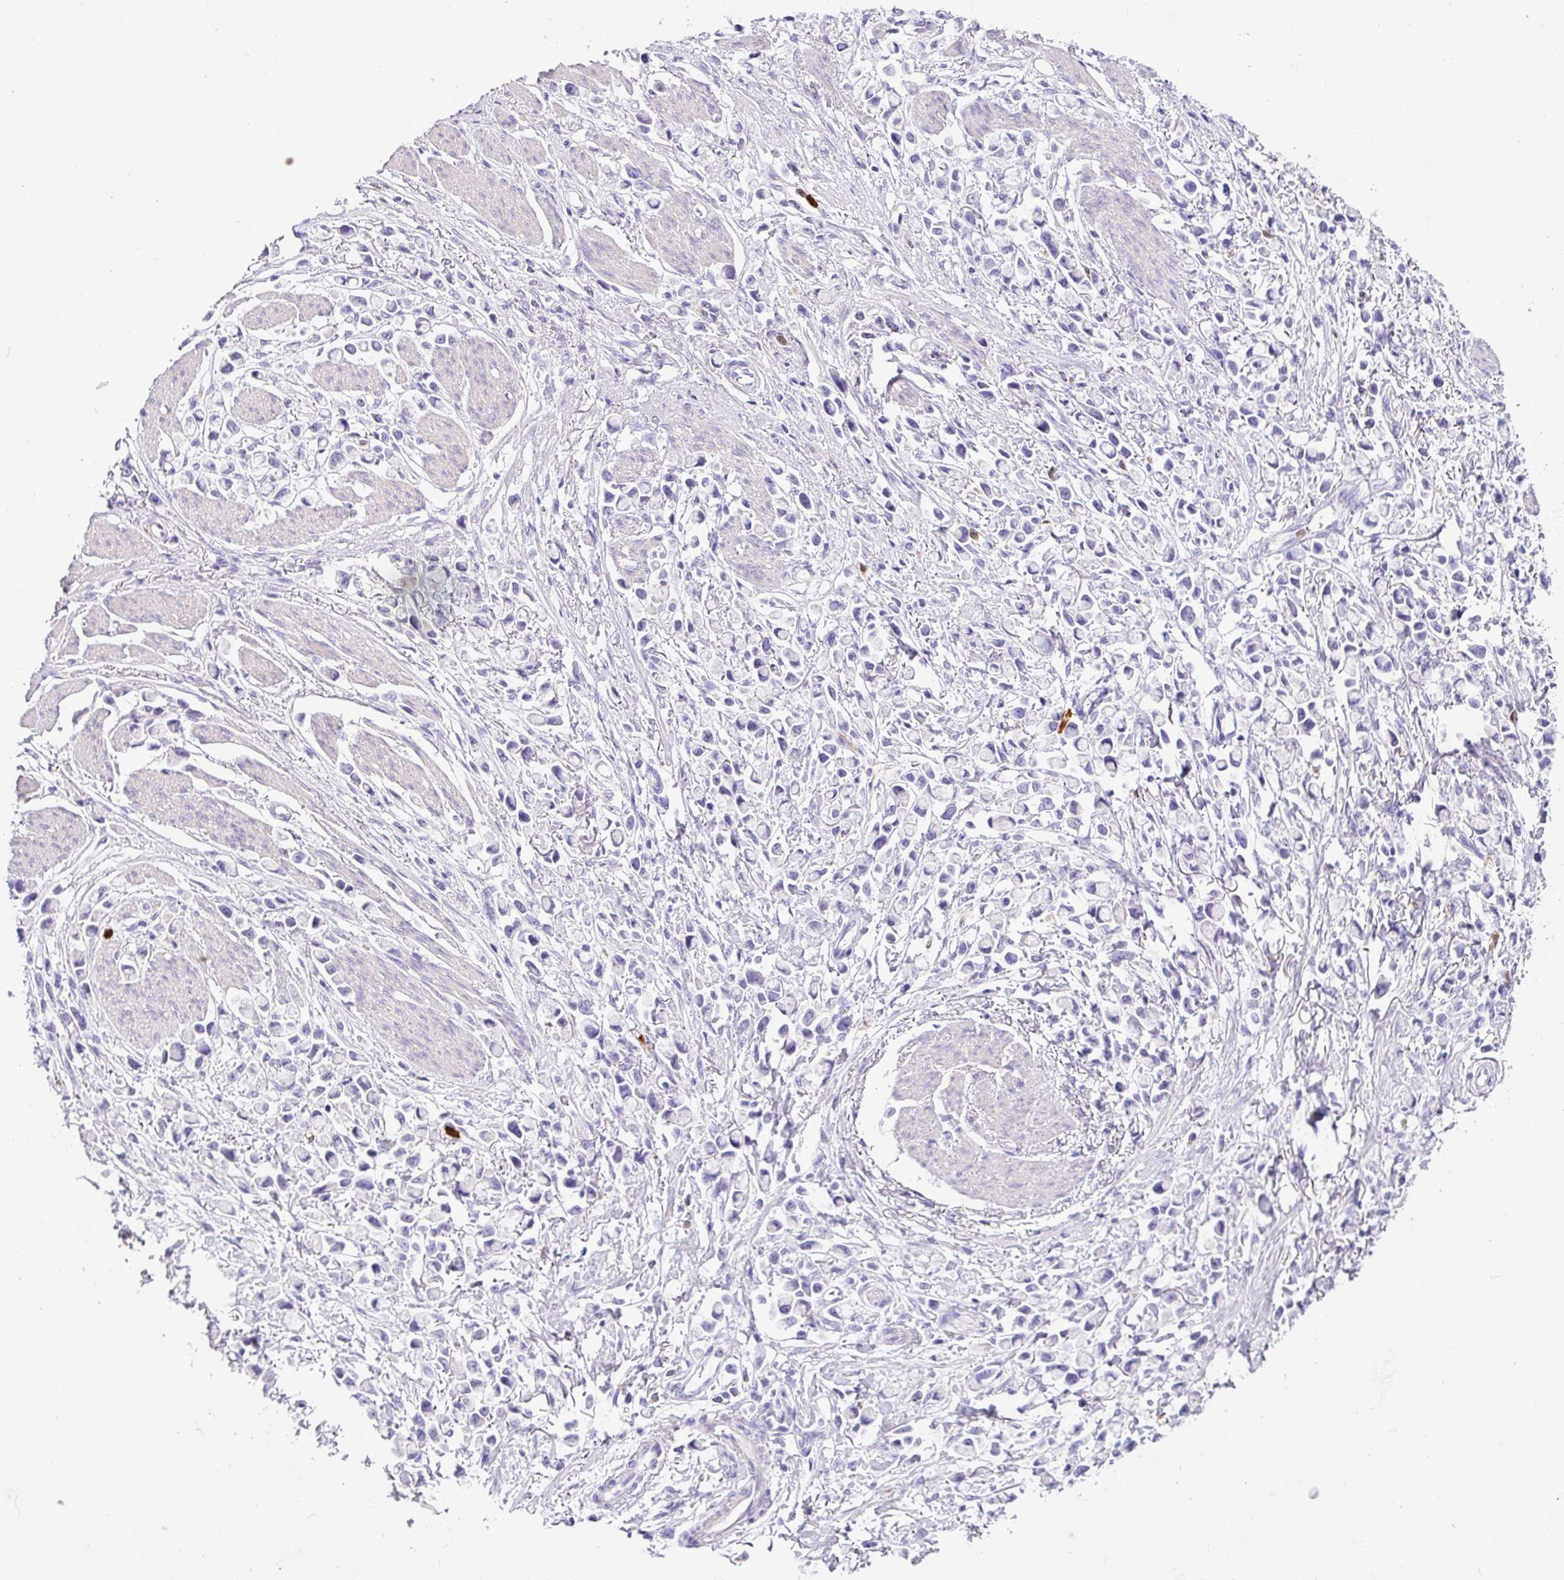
{"staining": {"intensity": "negative", "quantity": "none", "location": "none"}, "tissue": "stomach cancer", "cell_type": "Tumor cells", "image_type": "cancer", "snomed": [{"axis": "morphology", "description": "Adenocarcinoma, NOS"}, {"axis": "topography", "description": "Stomach"}], "caption": "Immunohistochemical staining of human stomach adenocarcinoma reveals no significant staining in tumor cells.", "gene": "SH2D3C", "patient": {"sex": "female", "age": 81}}